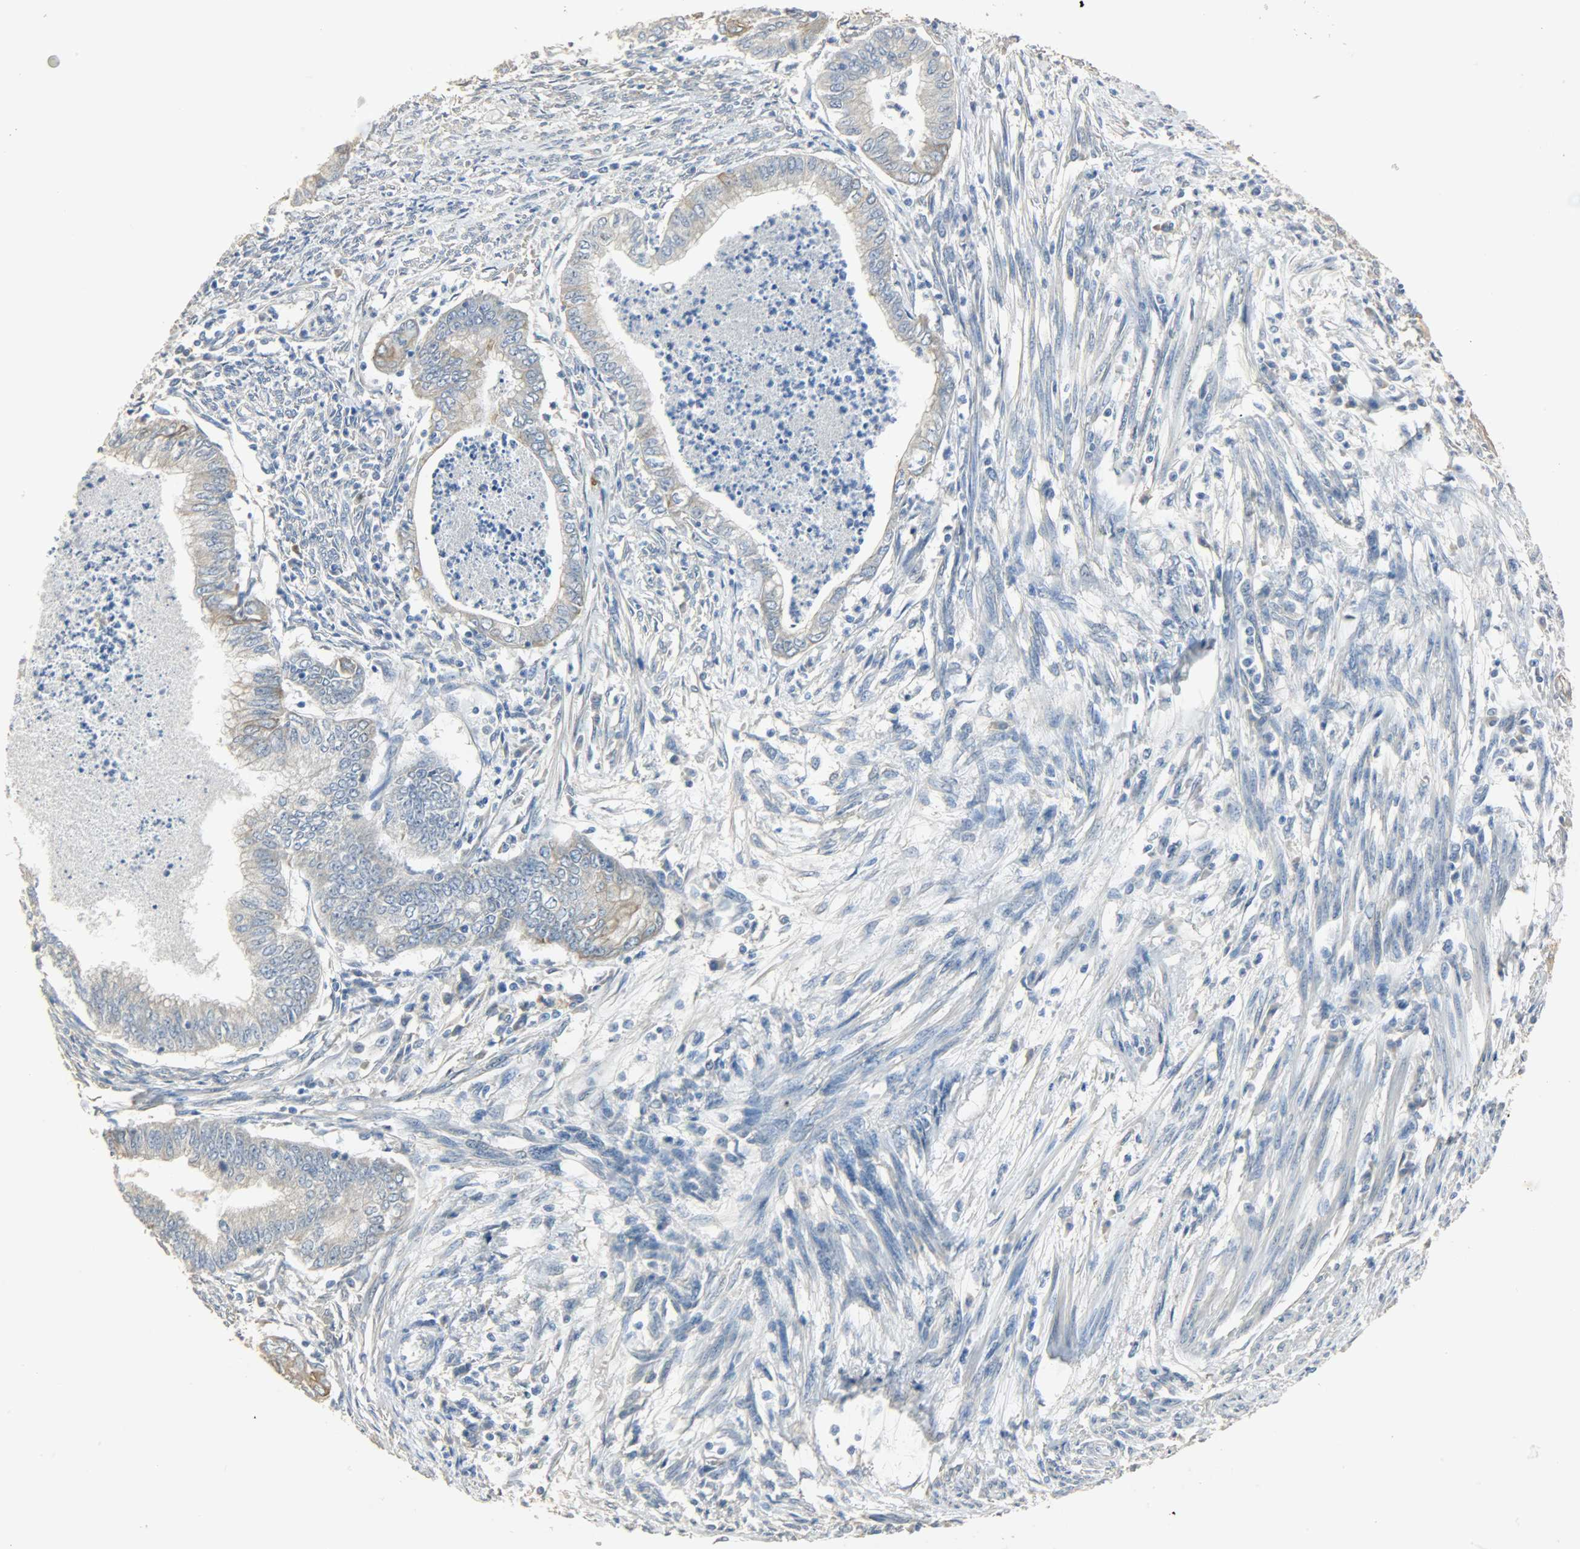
{"staining": {"intensity": "moderate", "quantity": "<25%", "location": "cytoplasmic/membranous"}, "tissue": "endometrial cancer", "cell_type": "Tumor cells", "image_type": "cancer", "snomed": [{"axis": "morphology", "description": "Adenocarcinoma, NOS"}, {"axis": "topography", "description": "Endometrium"}], "caption": "This image displays IHC staining of human endometrial cancer (adenocarcinoma), with low moderate cytoplasmic/membranous expression in about <25% of tumor cells.", "gene": "USP13", "patient": {"sex": "female", "age": 79}}